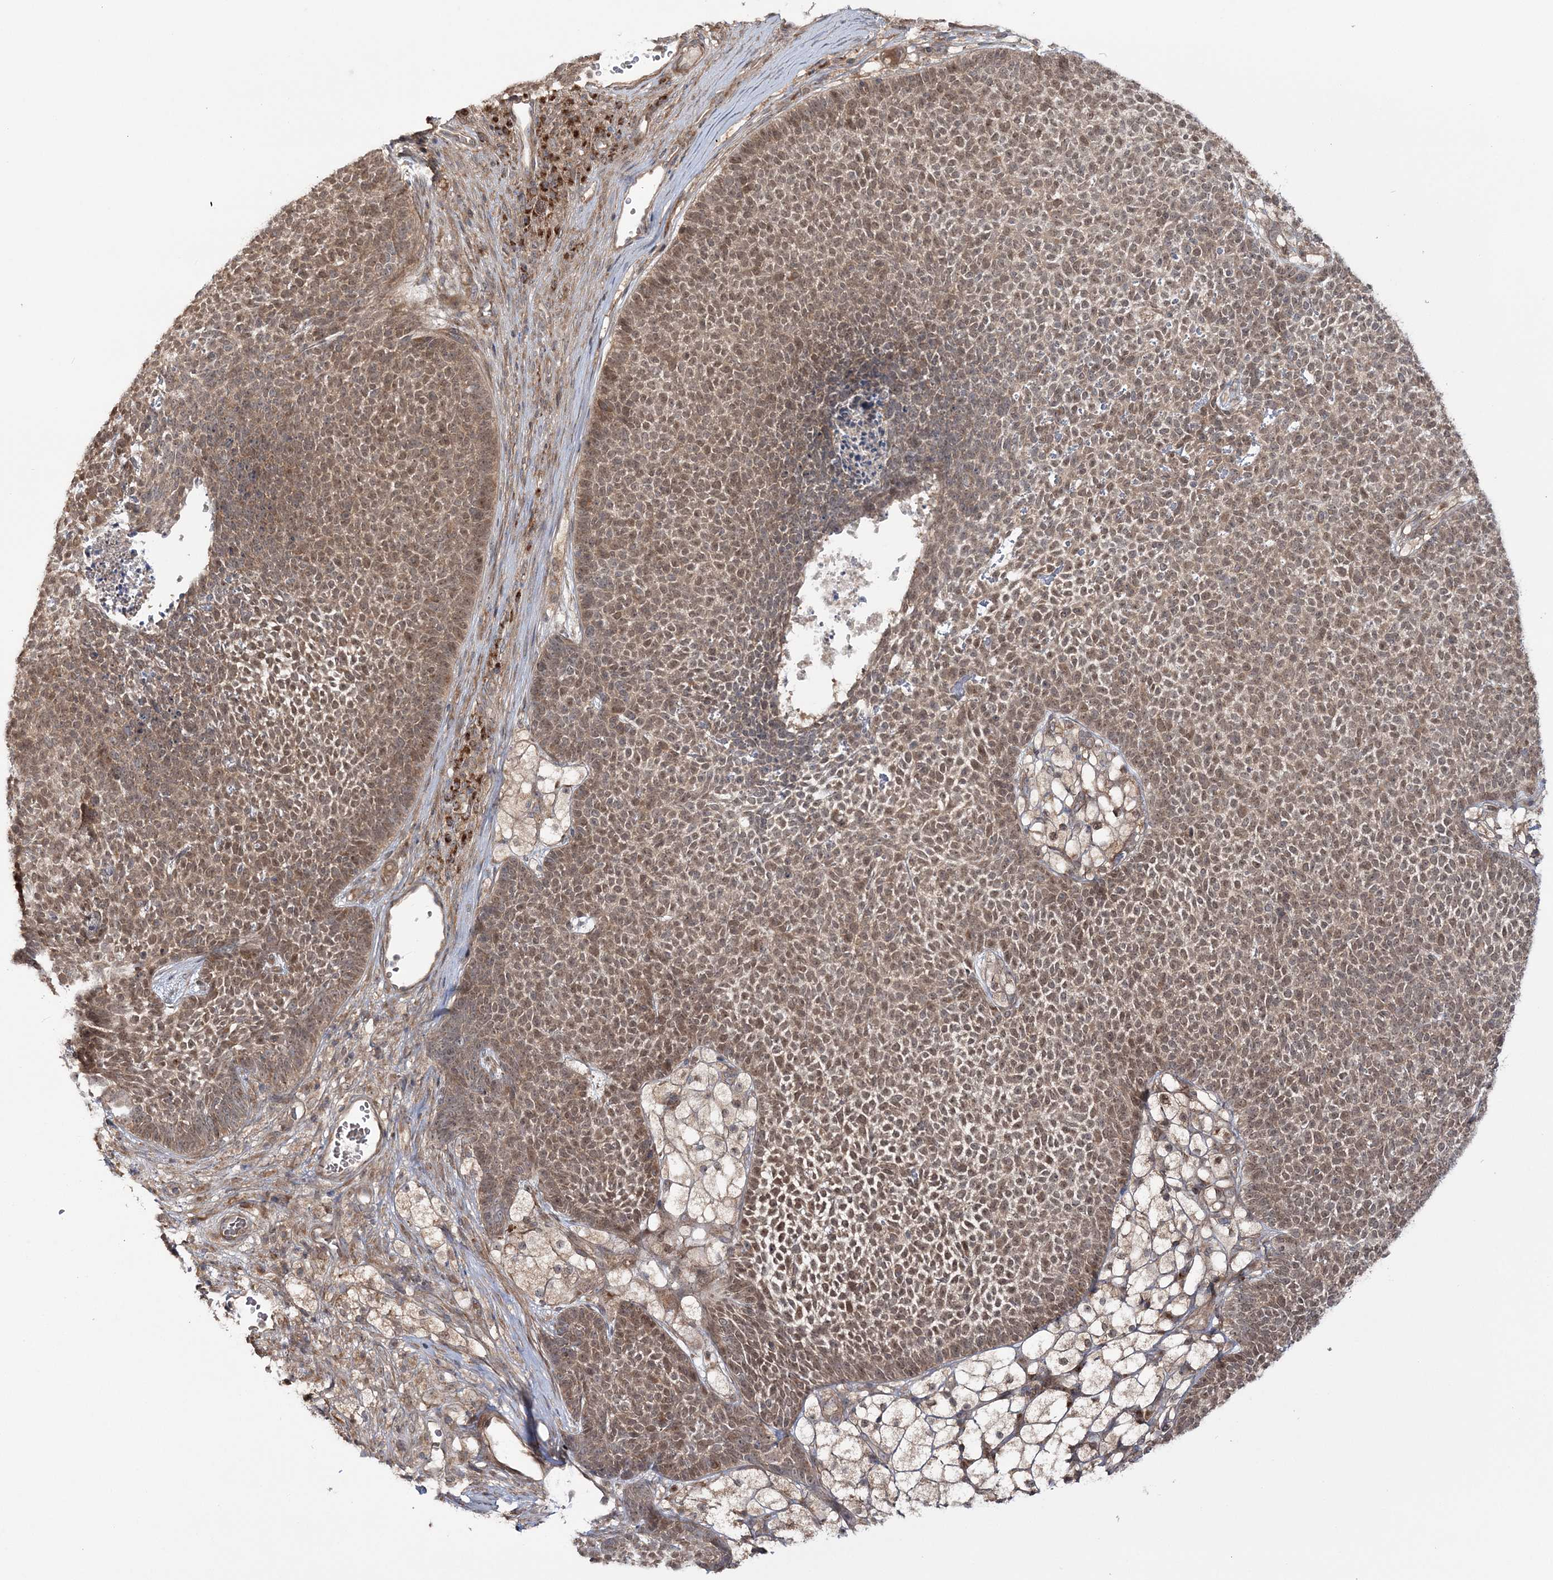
{"staining": {"intensity": "moderate", "quantity": ">75%", "location": "cytoplasmic/membranous,nuclear"}, "tissue": "skin cancer", "cell_type": "Tumor cells", "image_type": "cancer", "snomed": [{"axis": "morphology", "description": "Basal cell carcinoma"}, {"axis": "topography", "description": "Skin"}], "caption": "IHC histopathology image of human skin cancer (basal cell carcinoma) stained for a protein (brown), which shows medium levels of moderate cytoplasmic/membranous and nuclear staining in approximately >75% of tumor cells.", "gene": "MOCS2", "patient": {"sex": "female", "age": 84}}